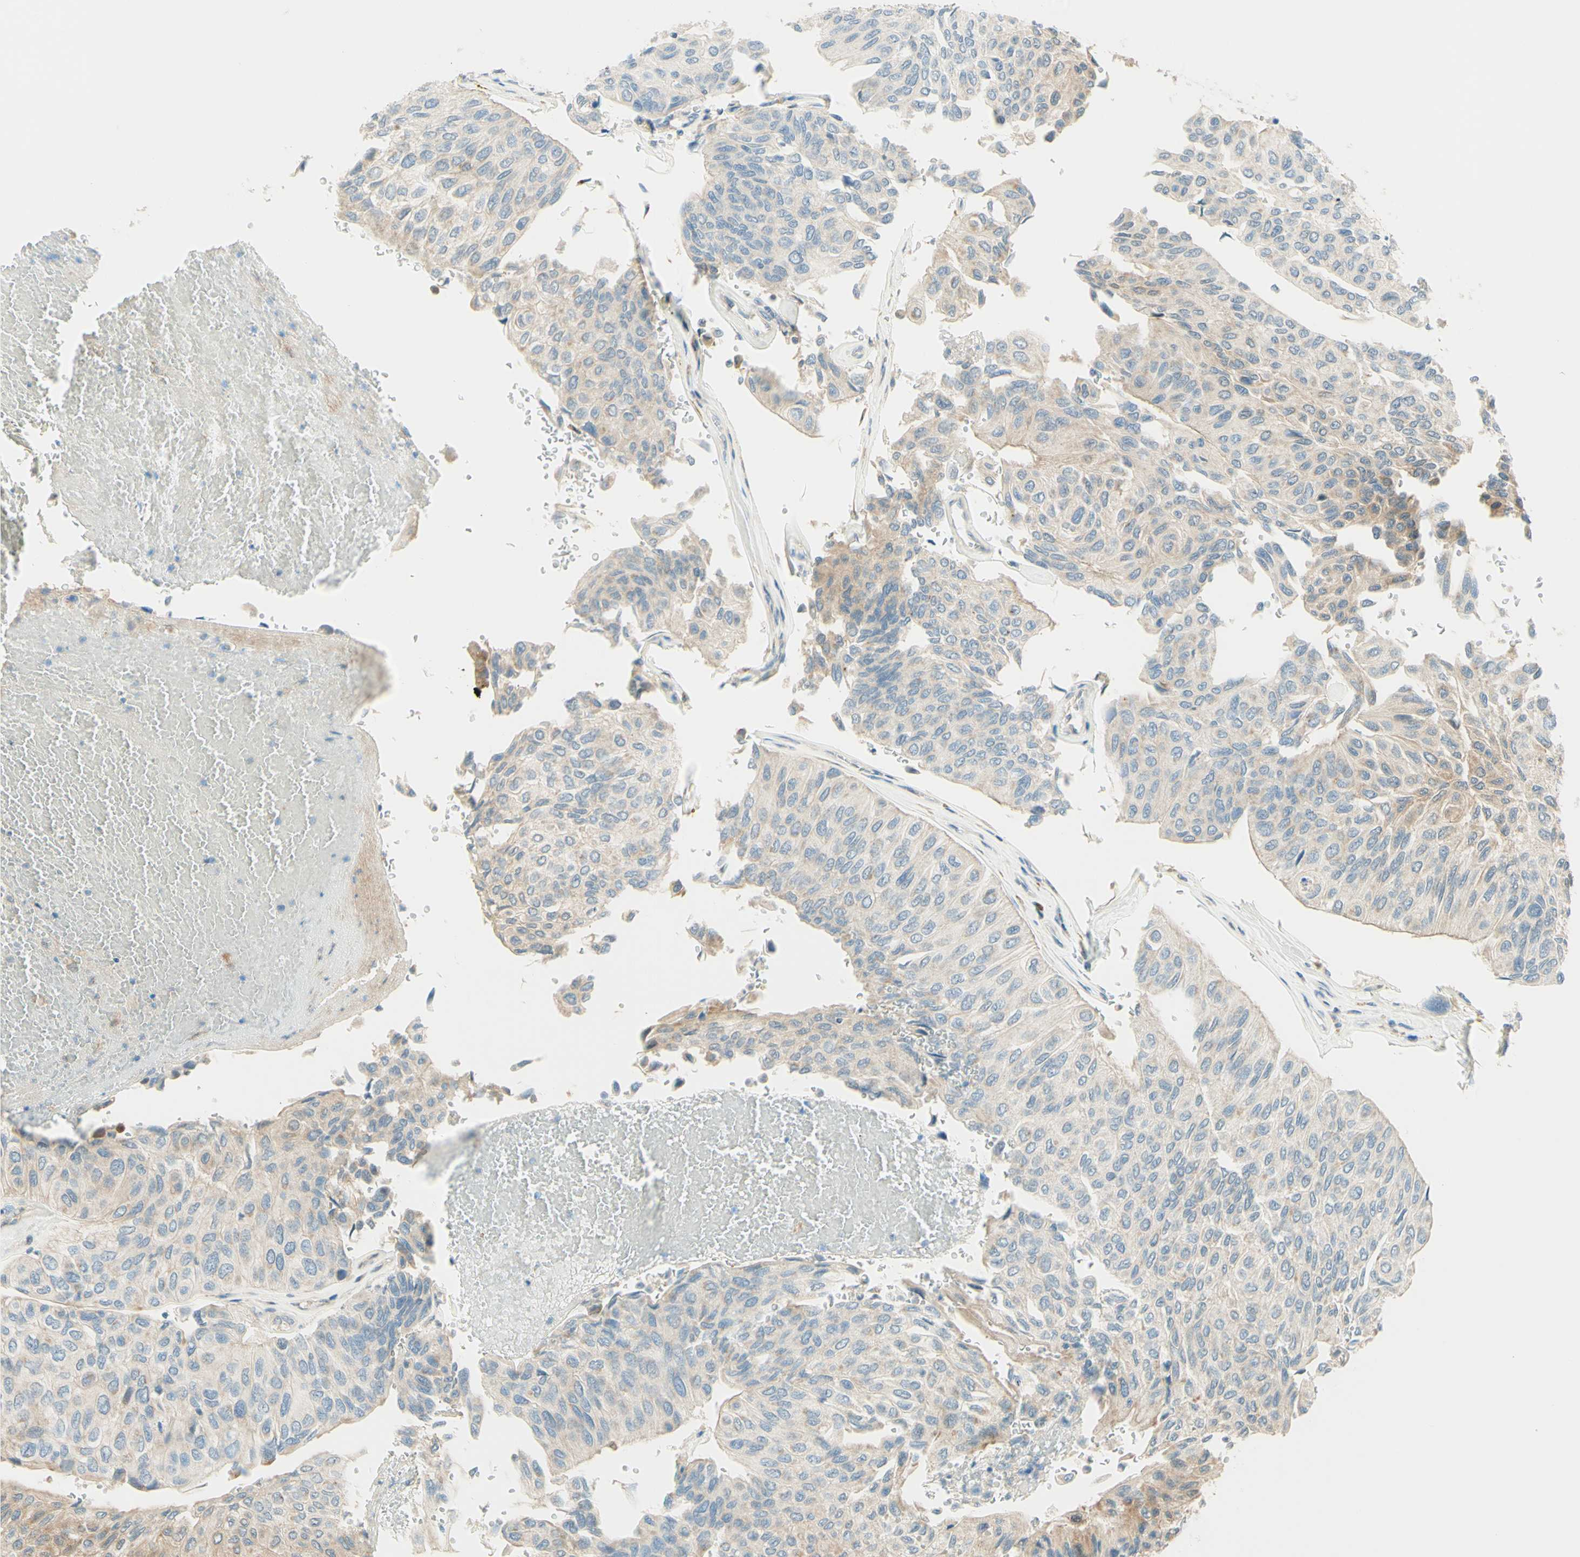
{"staining": {"intensity": "weak", "quantity": "25%-75%", "location": "cytoplasmic/membranous"}, "tissue": "urothelial cancer", "cell_type": "Tumor cells", "image_type": "cancer", "snomed": [{"axis": "morphology", "description": "Urothelial carcinoma, High grade"}, {"axis": "topography", "description": "Urinary bladder"}], "caption": "Urothelial cancer was stained to show a protein in brown. There is low levels of weak cytoplasmic/membranous staining in approximately 25%-75% of tumor cells.", "gene": "PROM1", "patient": {"sex": "male", "age": 66}}